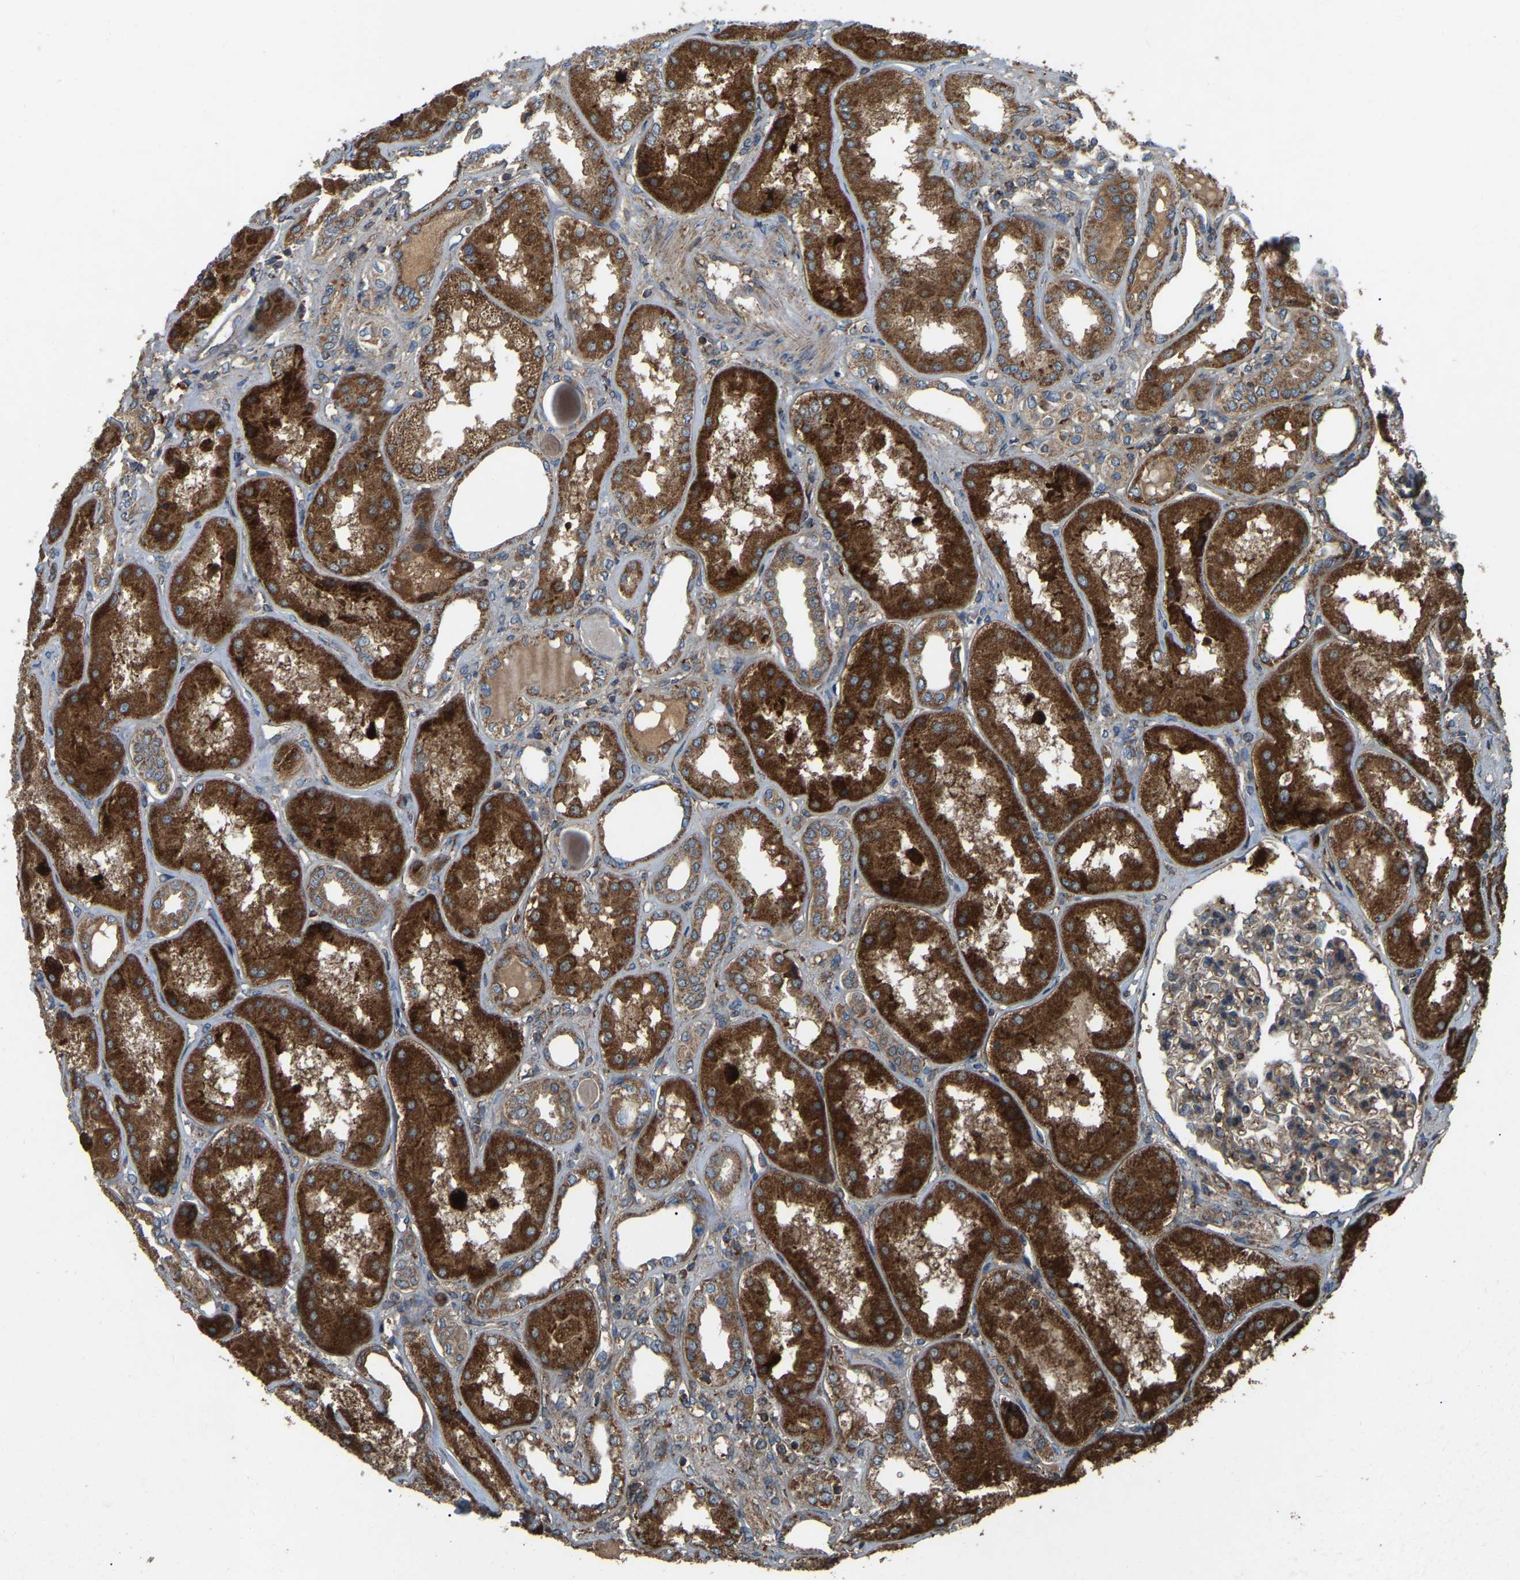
{"staining": {"intensity": "moderate", "quantity": ">75%", "location": "cytoplasmic/membranous"}, "tissue": "kidney", "cell_type": "Cells in glomeruli", "image_type": "normal", "snomed": [{"axis": "morphology", "description": "Normal tissue, NOS"}, {"axis": "topography", "description": "Kidney"}], "caption": "Protein expression analysis of benign human kidney reveals moderate cytoplasmic/membranous expression in approximately >75% of cells in glomeruli. (Brightfield microscopy of DAB IHC at high magnification).", "gene": "SAMD9L", "patient": {"sex": "female", "age": 56}}